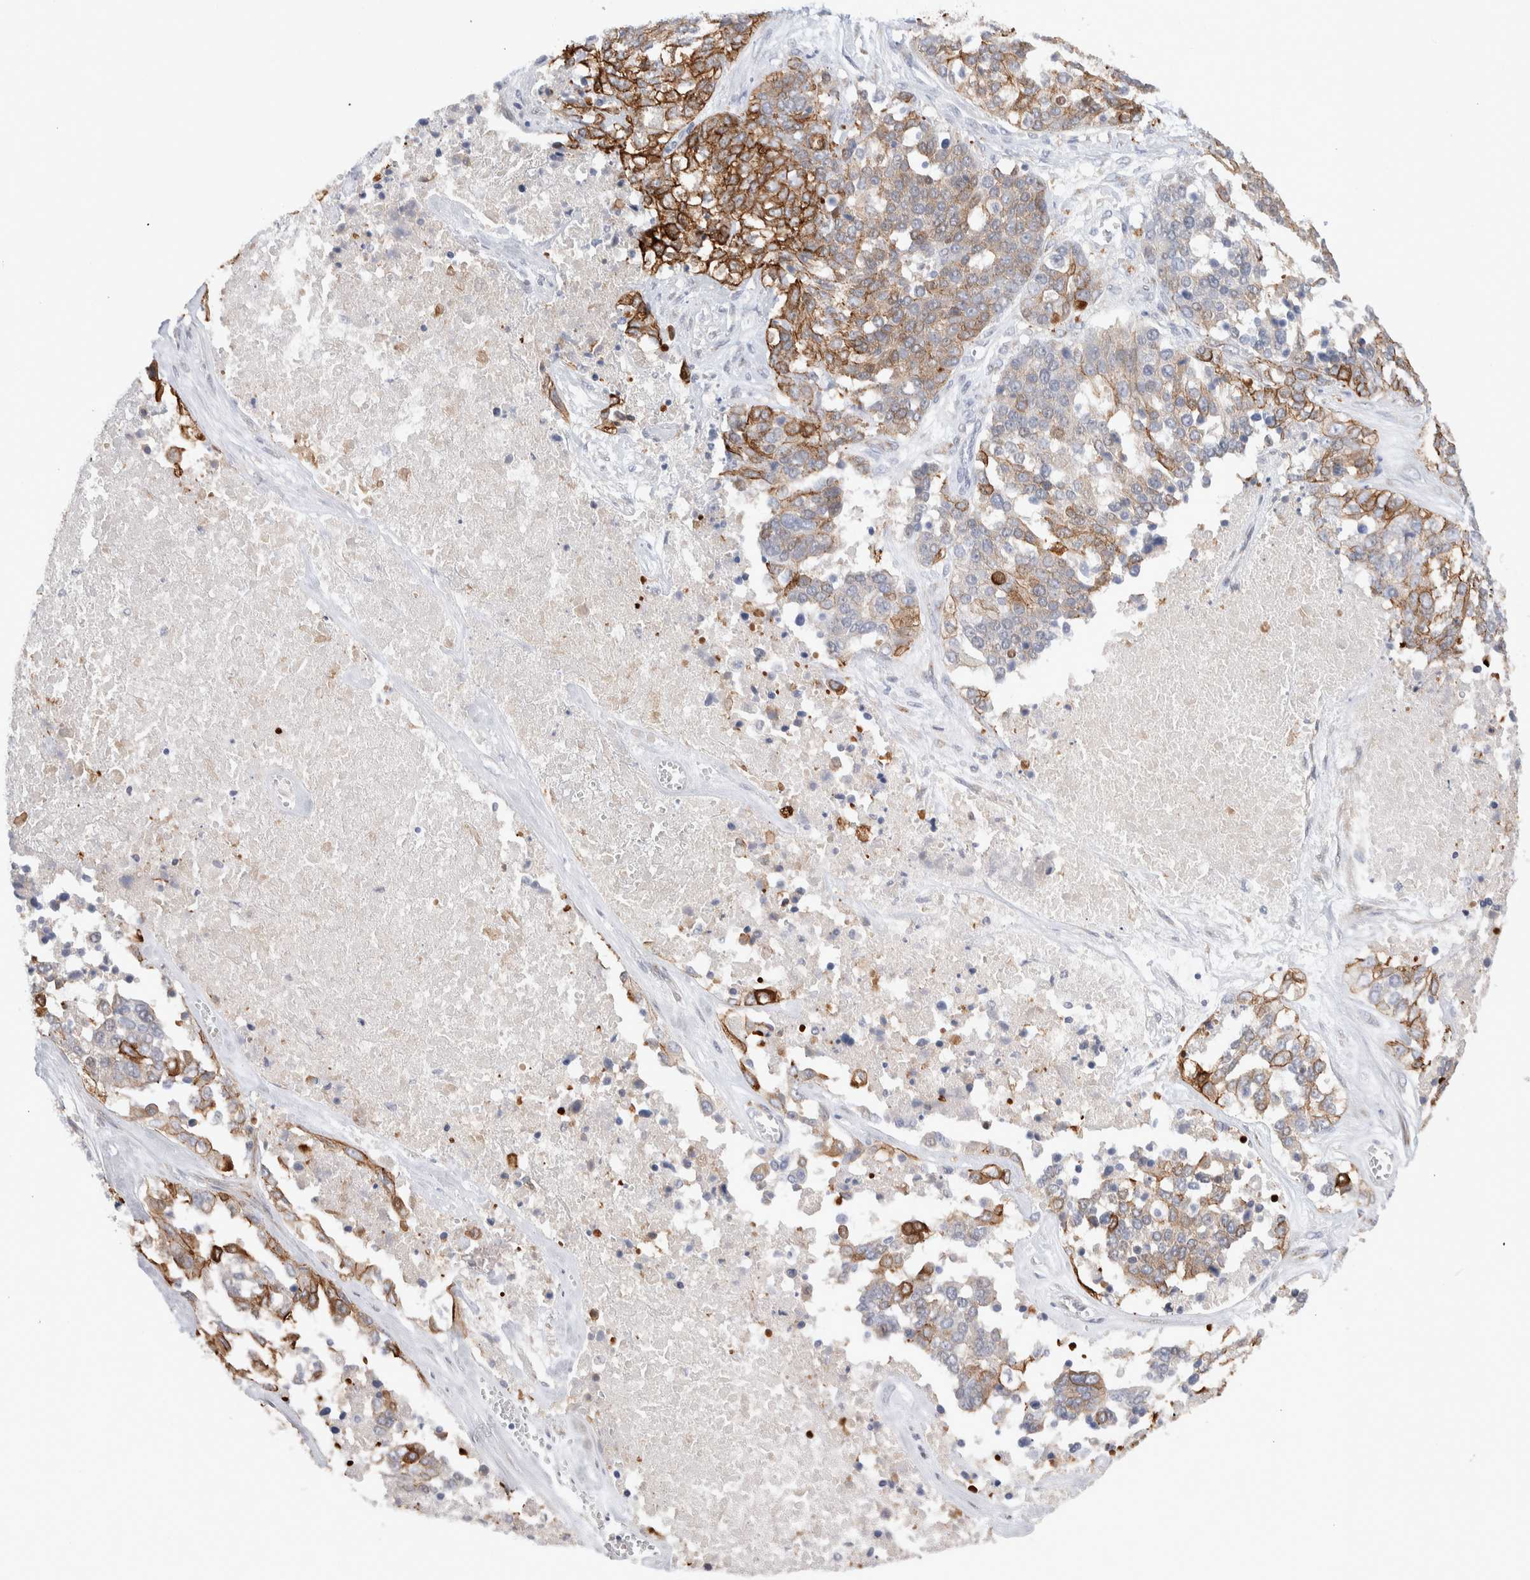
{"staining": {"intensity": "moderate", "quantity": ">75%", "location": "cytoplasmic/membranous"}, "tissue": "ovarian cancer", "cell_type": "Tumor cells", "image_type": "cancer", "snomed": [{"axis": "morphology", "description": "Cystadenocarcinoma, serous, NOS"}, {"axis": "topography", "description": "Ovary"}], "caption": "Tumor cells show moderate cytoplasmic/membranous expression in about >75% of cells in ovarian serous cystadenocarcinoma.", "gene": "C1orf112", "patient": {"sex": "female", "age": 44}}